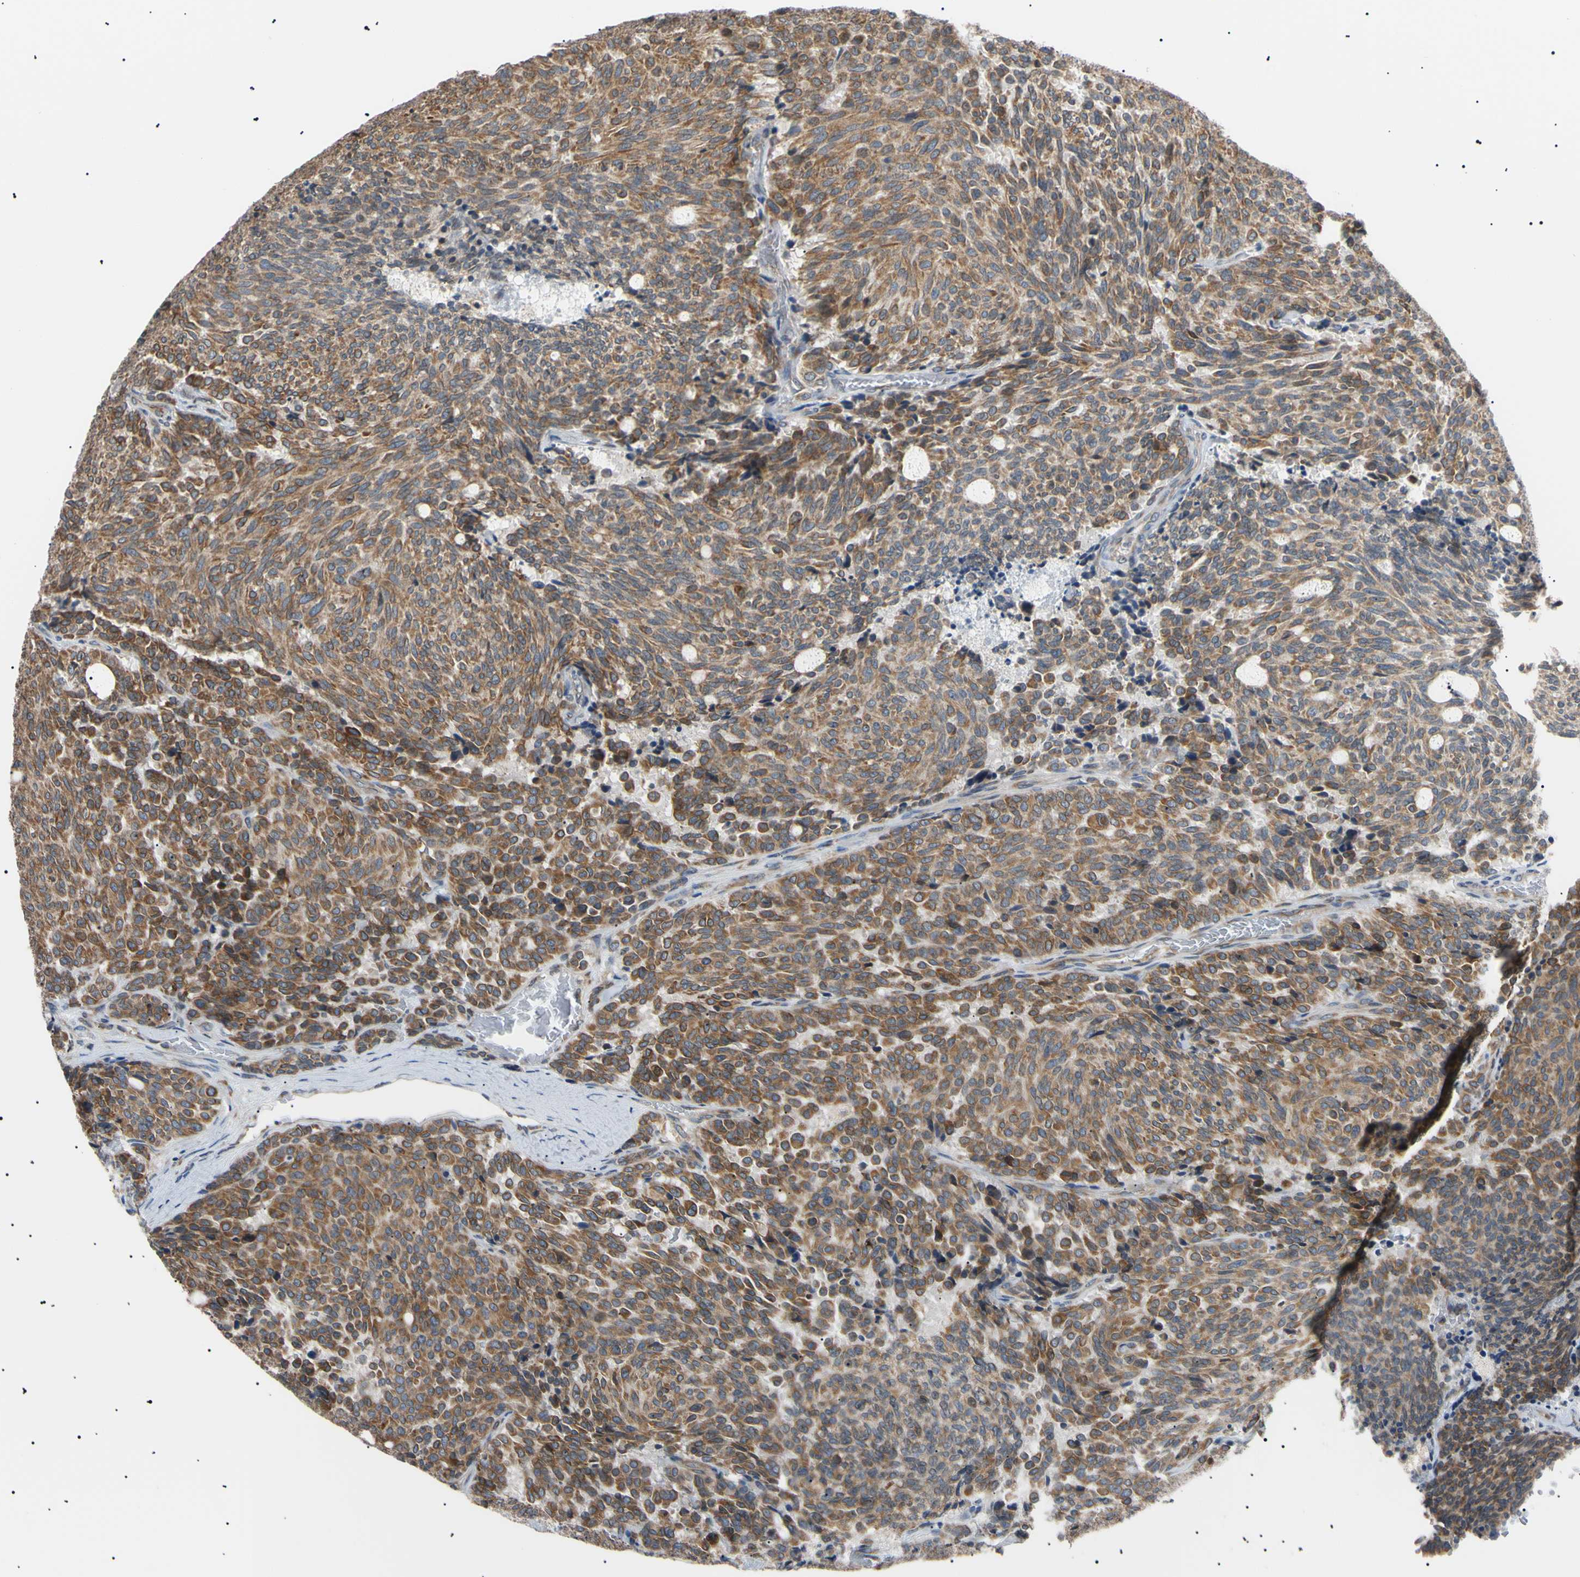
{"staining": {"intensity": "moderate", "quantity": ">75%", "location": "cytoplasmic/membranous"}, "tissue": "carcinoid", "cell_type": "Tumor cells", "image_type": "cancer", "snomed": [{"axis": "morphology", "description": "Carcinoid, malignant, NOS"}, {"axis": "topography", "description": "Pancreas"}], "caption": "Protein staining of carcinoid tissue exhibits moderate cytoplasmic/membranous expression in approximately >75% of tumor cells. Immunohistochemistry (ihc) stains the protein in brown and the nuclei are stained blue.", "gene": "VAPA", "patient": {"sex": "female", "age": 54}}